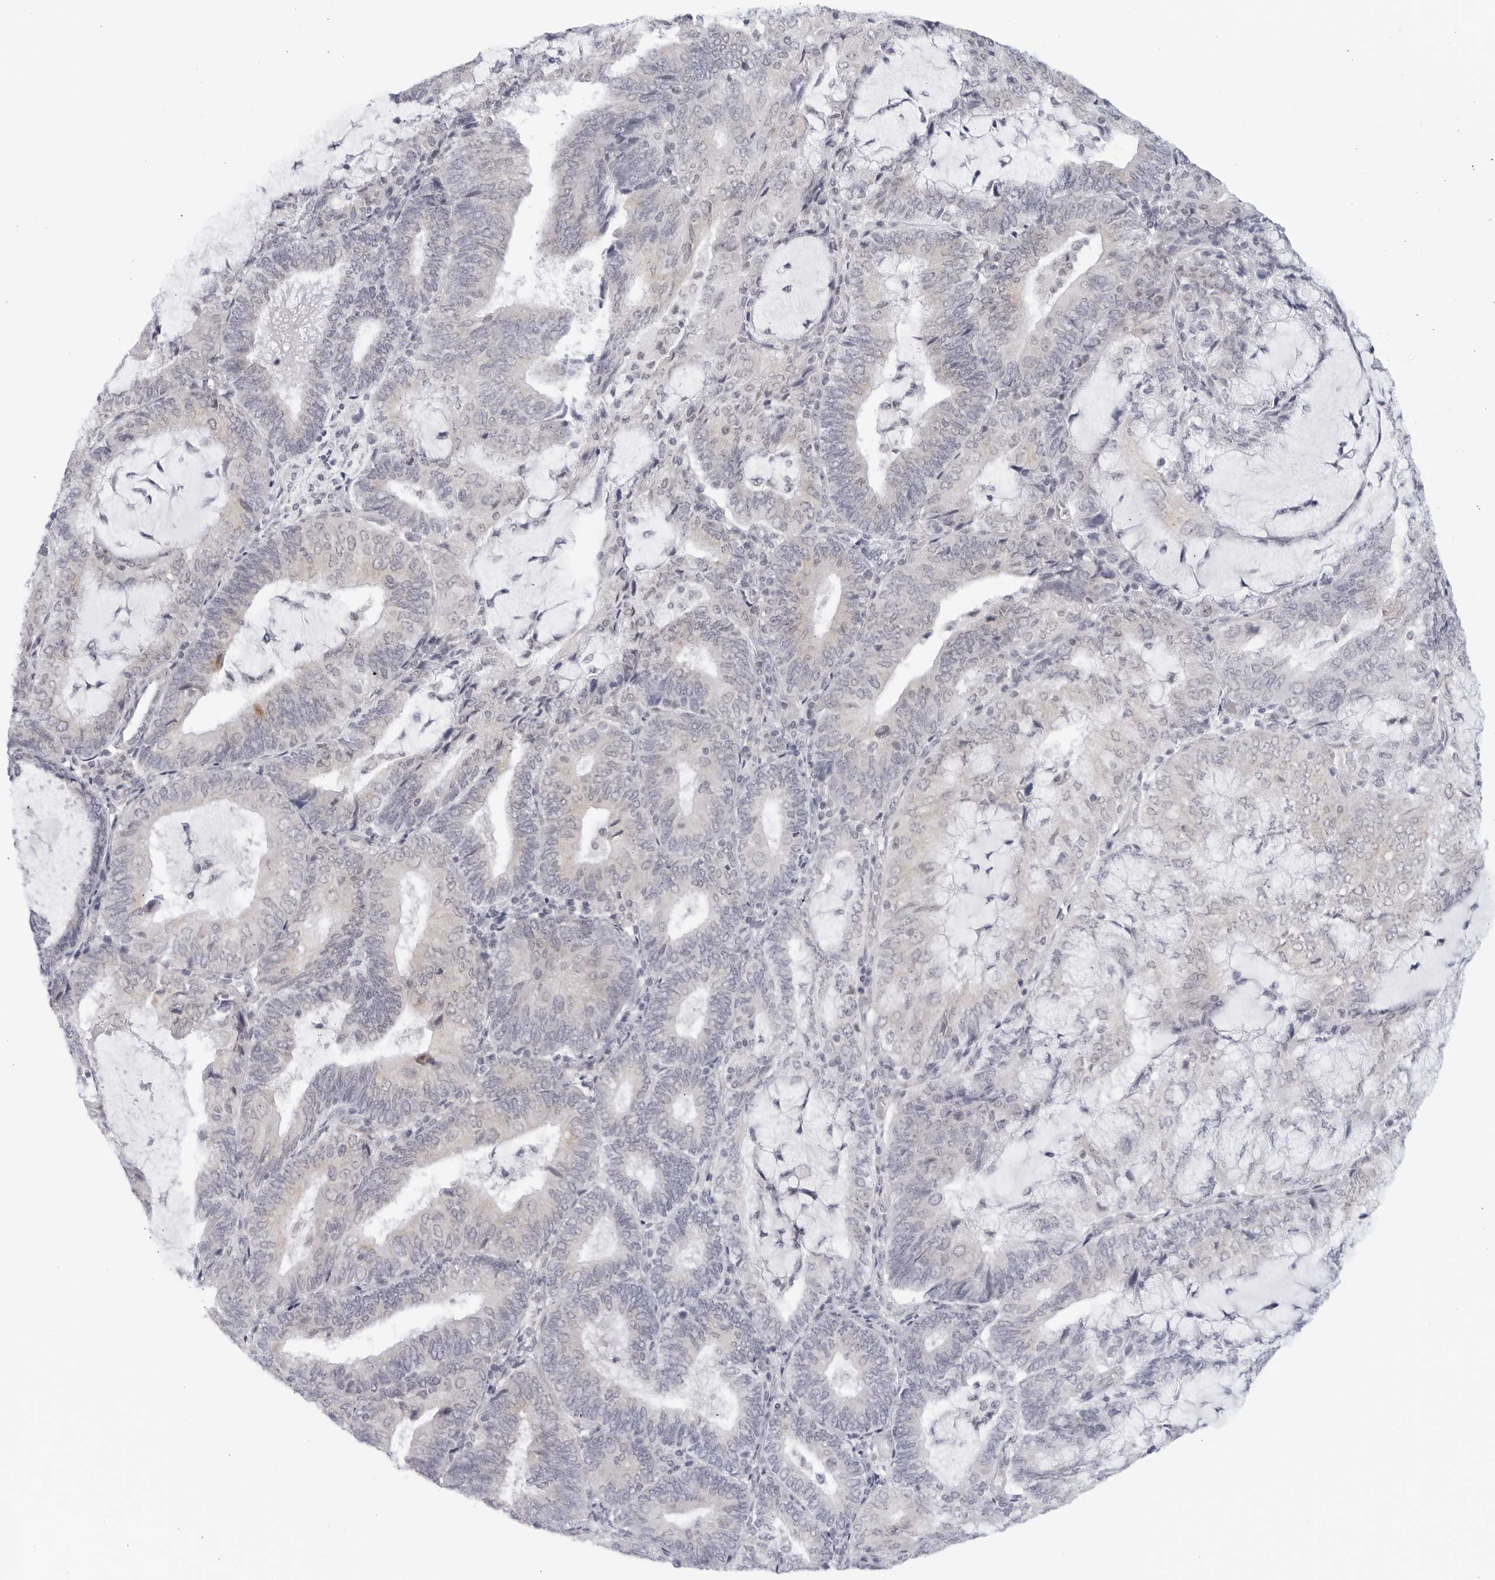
{"staining": {"intensity": "negative", "quantity": "none", "location": "none"}, "tissue": "endometrial cancer", "cell_type": "Tumor cells", "image_type": "cancer", "snomed": [{"axis": "morphology", "description": "Adenocarcinoma, NOS"}, {"axis": "topography", "description": "Endometrium"}], "caption": "Tumor cells show no significant protein positivity in endometrial cancer (adenocarcinoma).", "gene": "WDTC1", "patient": {"sex": "female", "age": 81}}